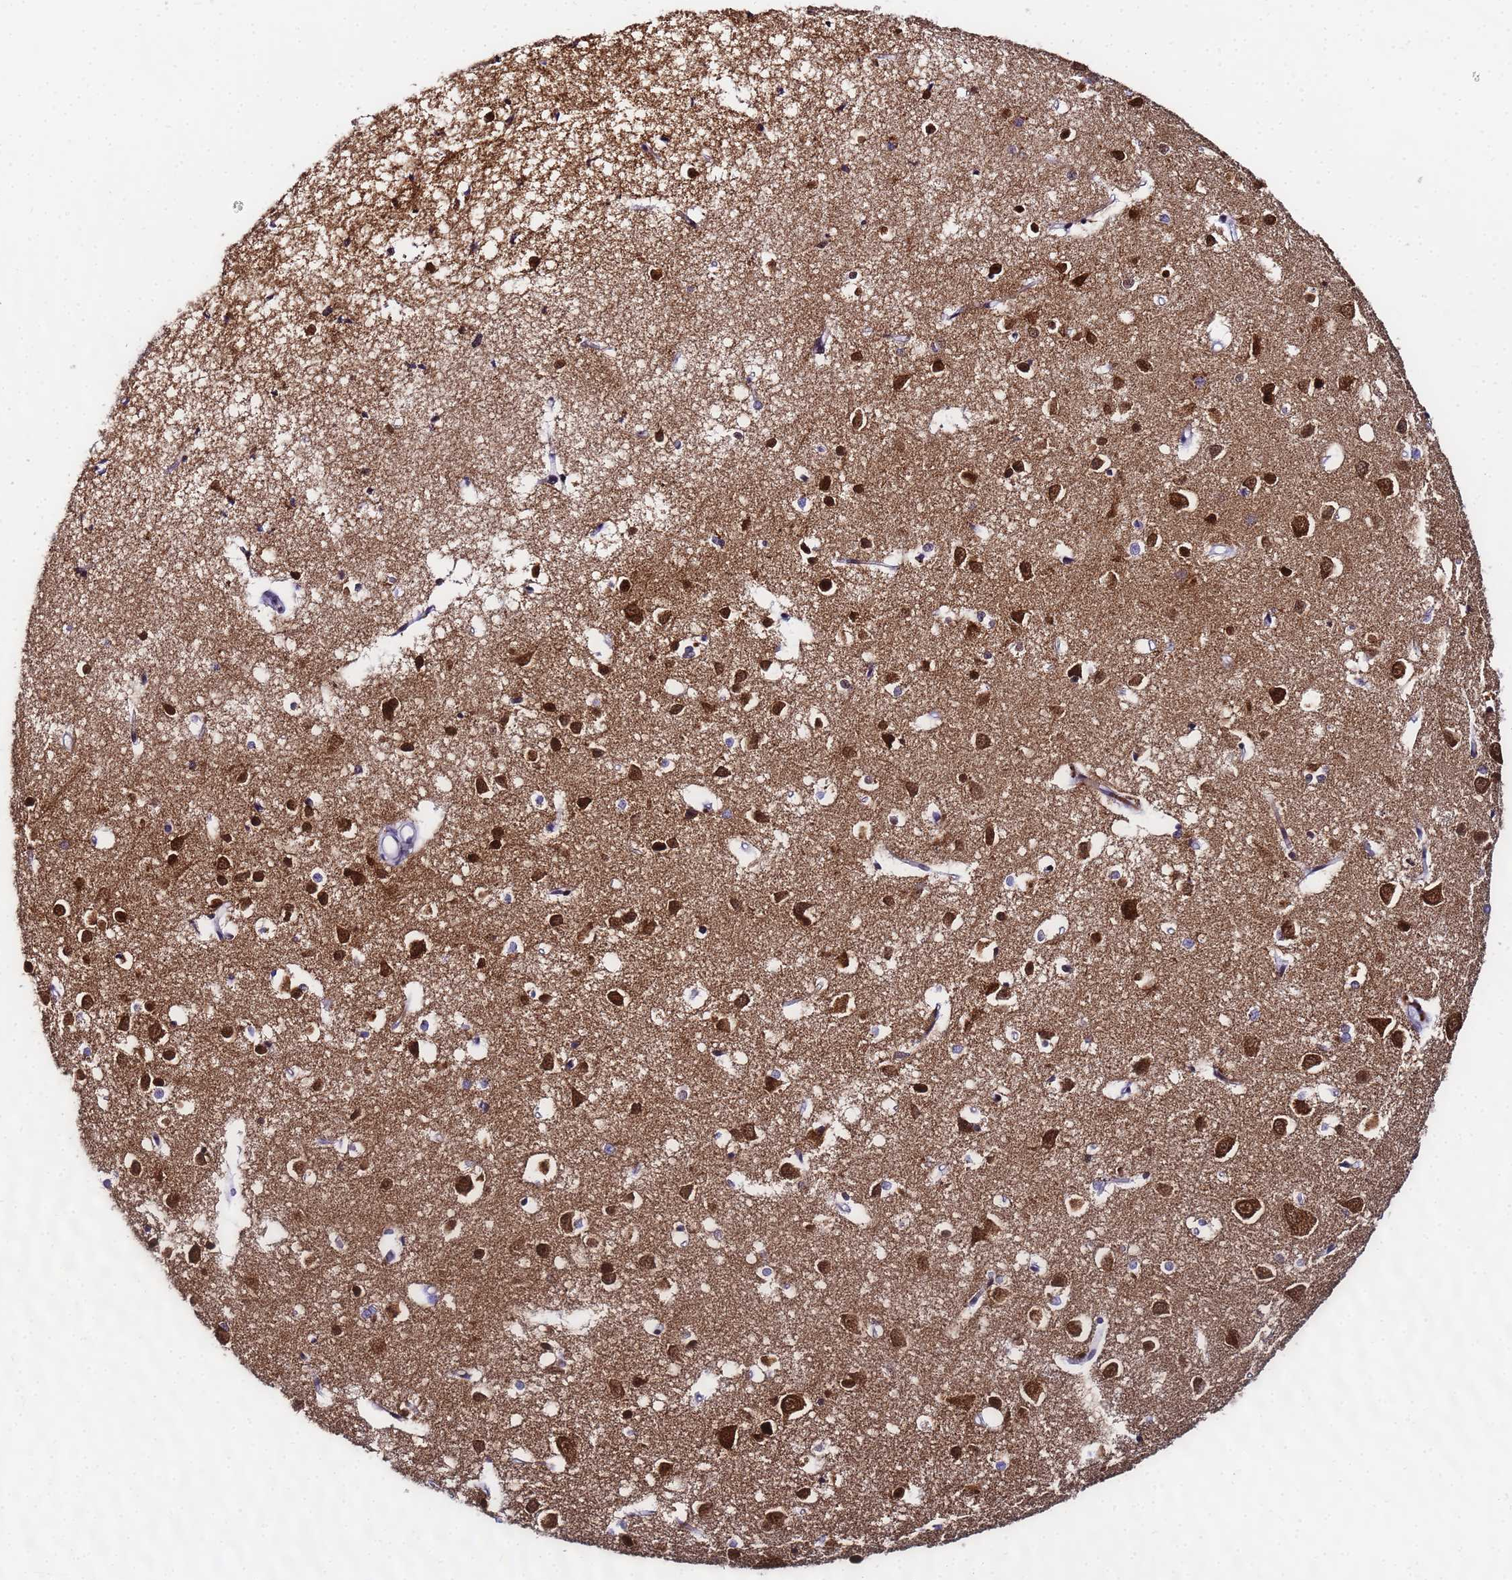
{"staining": {"intensity": "negative", "quantity": "none", "location": "none"}, "tissue": "cerebral cortex", "cell_type": "Endothelial cells", "image_type": "normal", "snomed": [{"axis": "morphology", "description": "Normal tissue, NOS"}, {"axis": "topography", "description": "Cerebral cortex"}], "caption": "Immunohistochemistry (IHC) histopathology image of benign cerebral cortex: cerebral cortex stained with DAB (3,3'-diaminobenzidine) reveals no significant protein positivity in endothelial cells. (DAB immunohistochemistry (IHC) visualized using brightfield microscopy, high magnification).", "gene": "CKMT1A", "patient": {"sex": "female", "age": 64}}